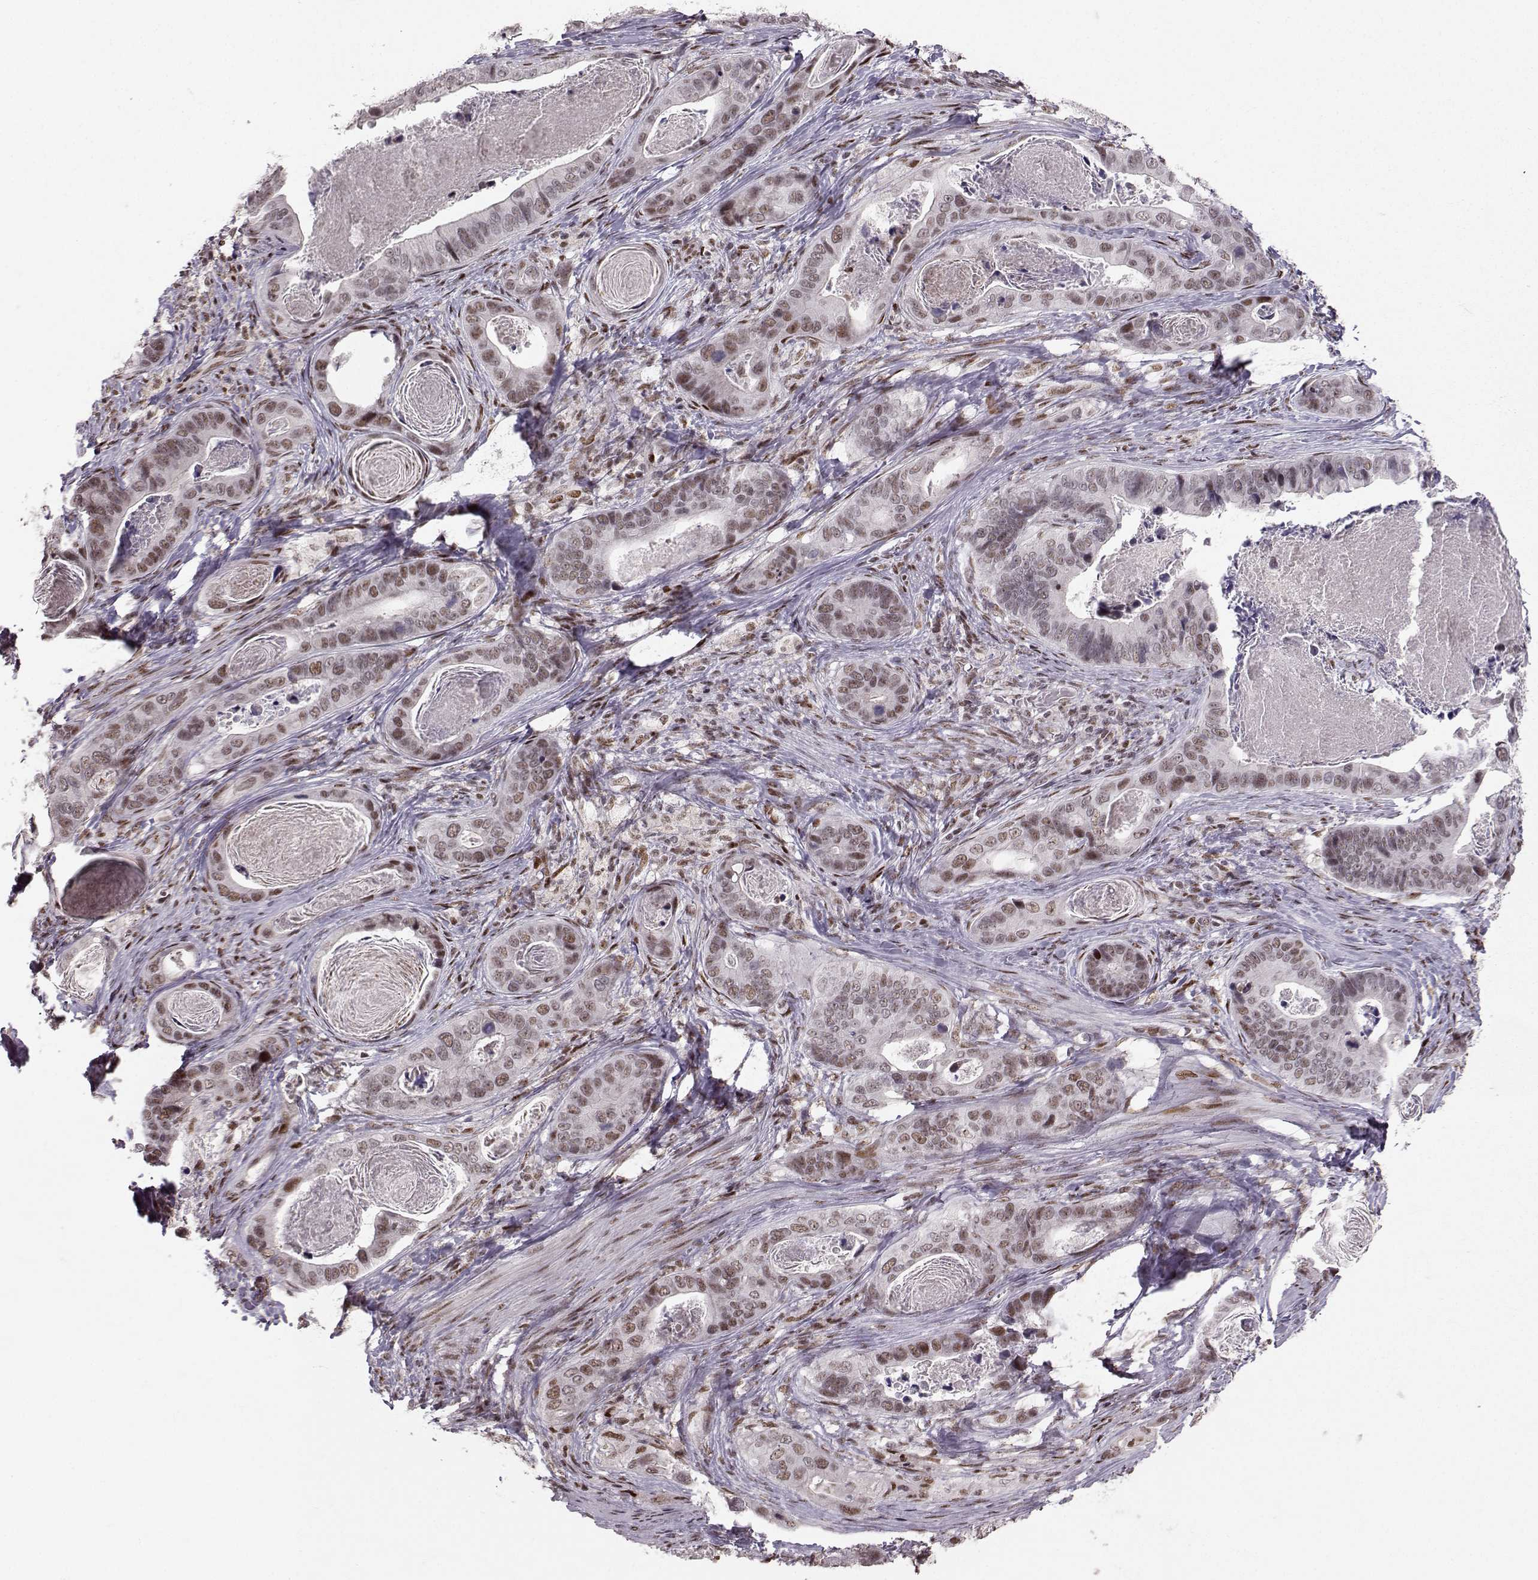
{"staining": {"intensity": "moderate", "quantity": "<25%", "location": "nuclear"}, "tissue": "stomach cancer", "cell_type": "Tumor cells", "image_type": "cancer", "snomed": [{"axis": "morphology", "description": "Adenocarcinoma, NOS"}, {"axis": "topography", "description": "Stomach"}], "caption": "Adenocarcinoma (stomach) tissue exhibits moderate nuclear expression in approximately <25% of tumor cells", "gene": "SNAPC2", "patient": {"sex": "male", "age": 84}}